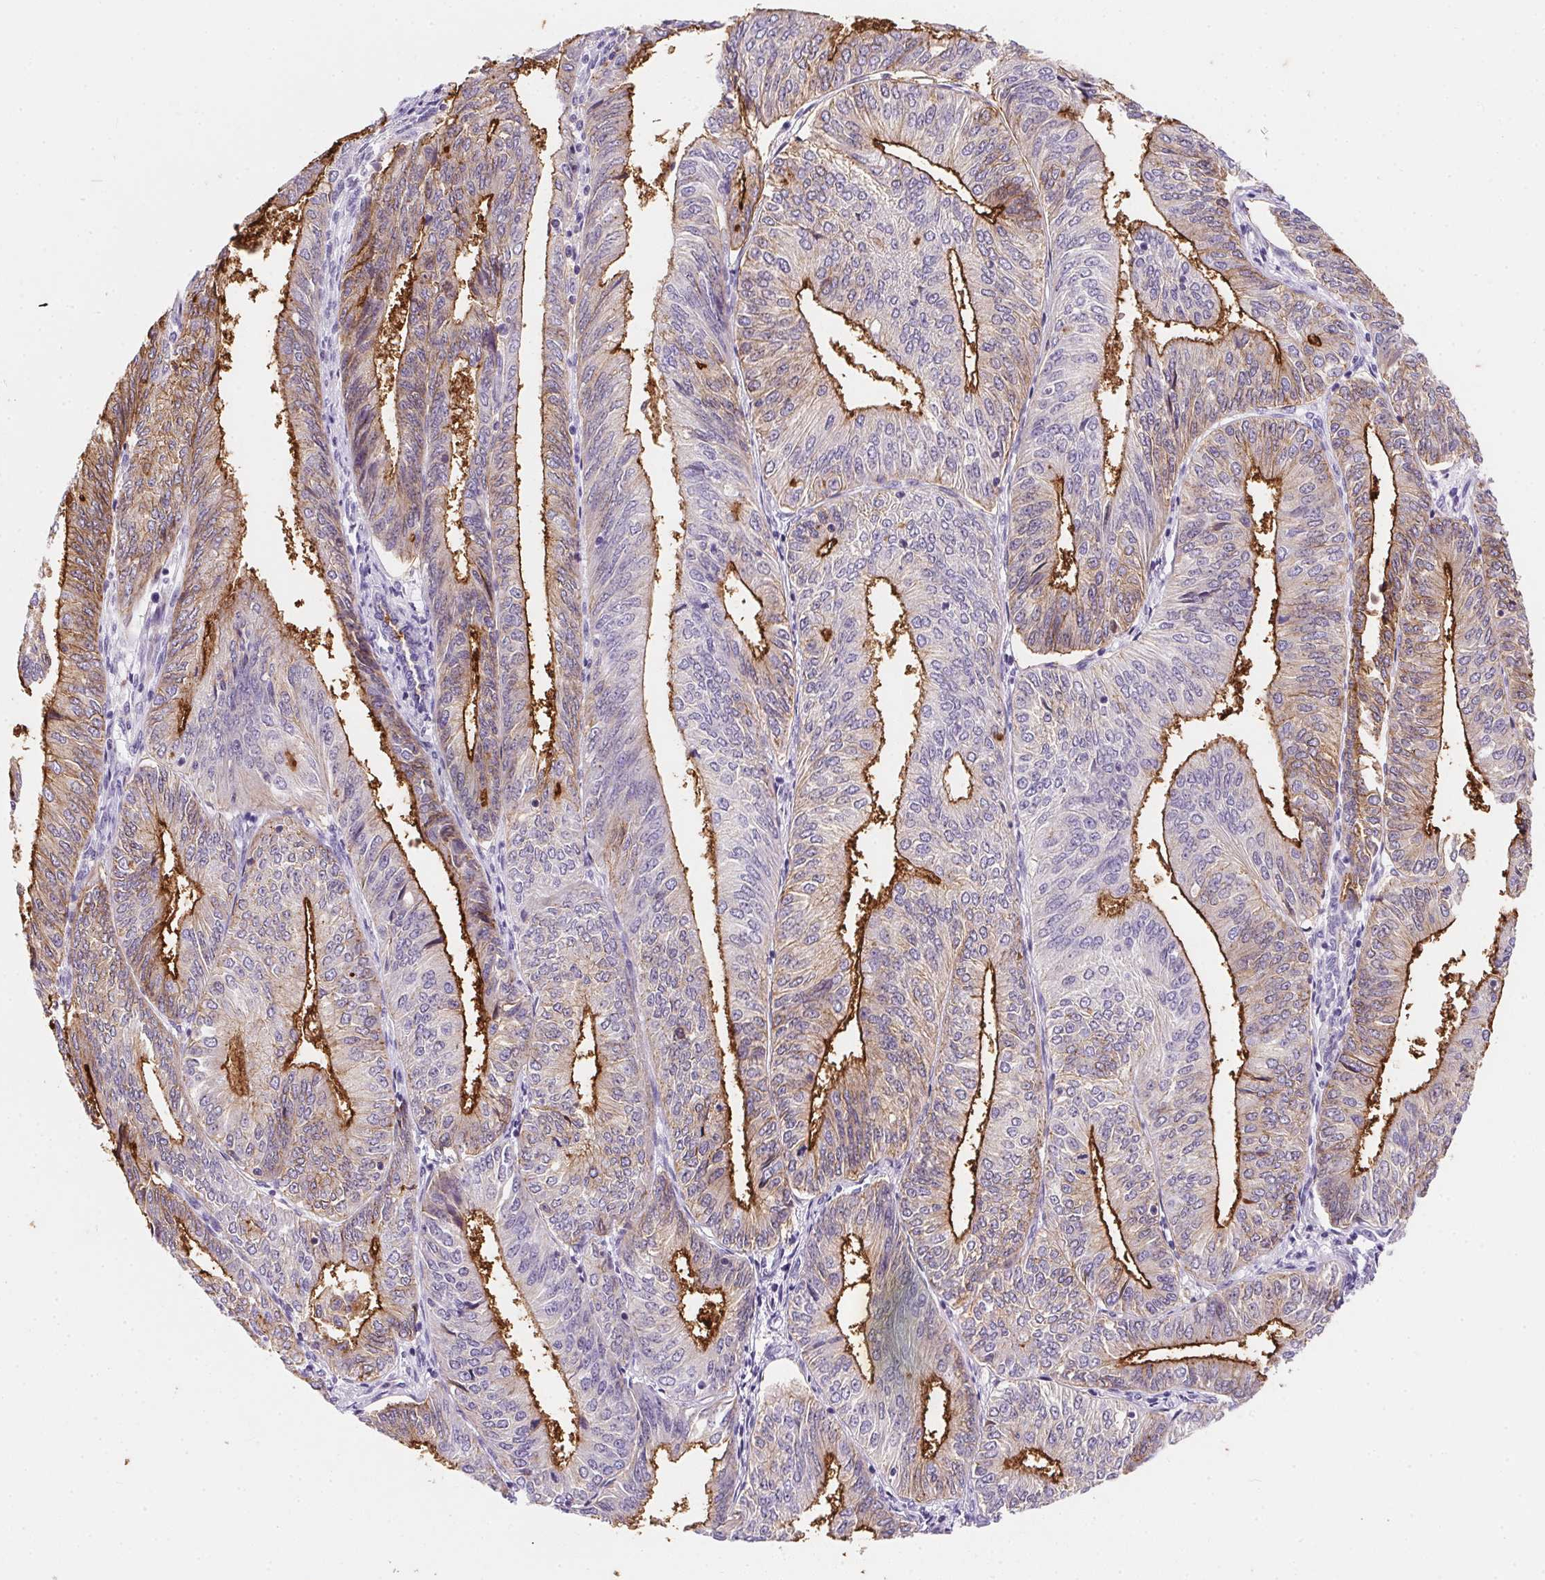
{"staining": {"intensity": "strong", "quantity": "25%-75%", "location": "cytoplasmic/membranous"}, "tissue": "endometrial cancer", "cell_type": "Tumor cells", "image_type": "cancer", "snomed": [{"axis": "morphology", "description": "Adenocarcinoma, NOS"}, {"axis": "topography", "description": "Endometrium"}], "caption": "Protein expression analysis of endometrial cancer reveals strong cytoplasmic/membranous staining in about 25%-75% of tumor cells.", "gene": "AQP5", "patient": {"sex": "female", "age": 58}}